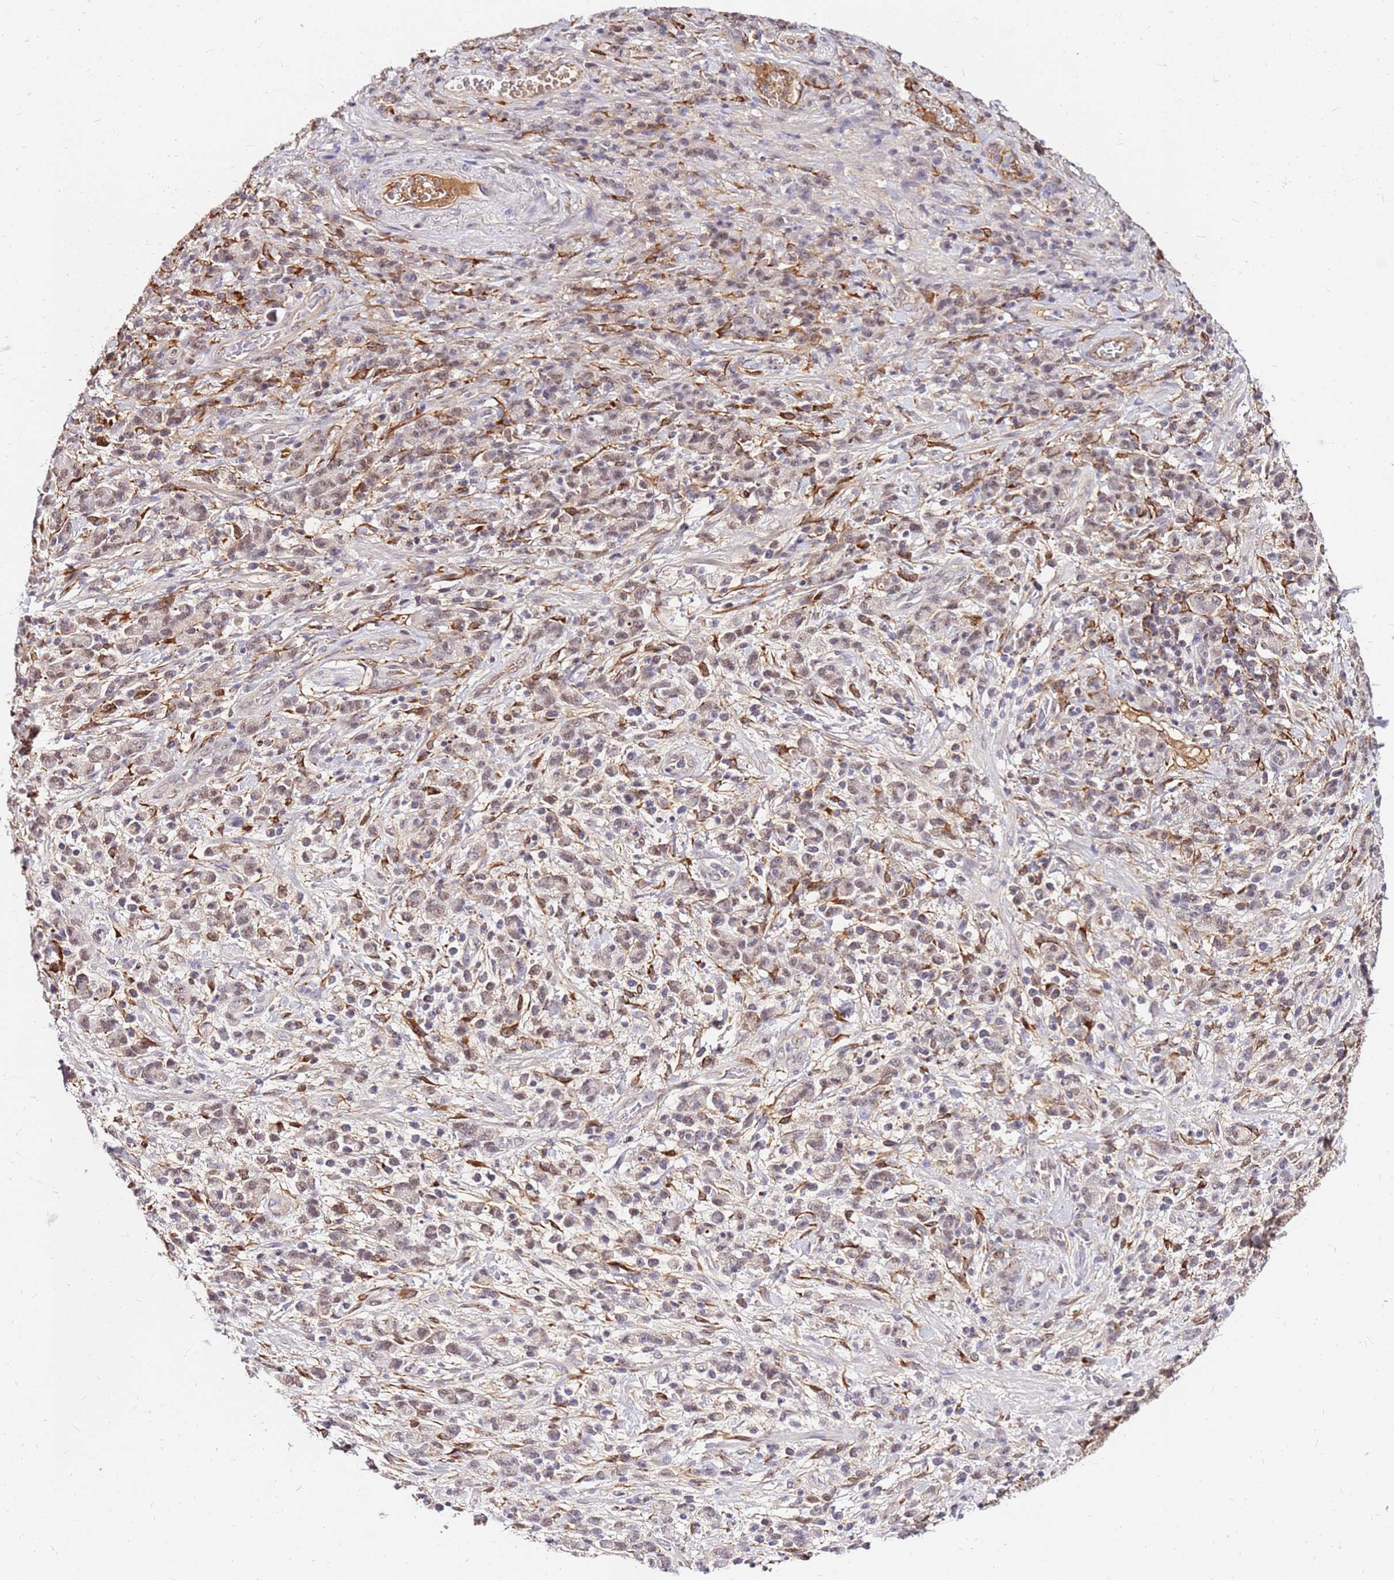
{"staining": {"intensity": "weak", "quantity": ">75%", "location": "nuclear"}, "tissue": "stomach cancer", "cell_type": "Tumor cells", "image_type": "cancer", "snomed": [{"axis": "morphology", "description": "Adenocarcinoma, NOS"}, {"axis": "topography", "description": "Stomach"}], "caption": "A photomicrograph of human adenocarcinoma (stomach) stained for a protein exhibits weak nuclear brown staining in tumor cells.", "gene": "ALDH1A3", "patient": {"sex": "male", "age": 77}}